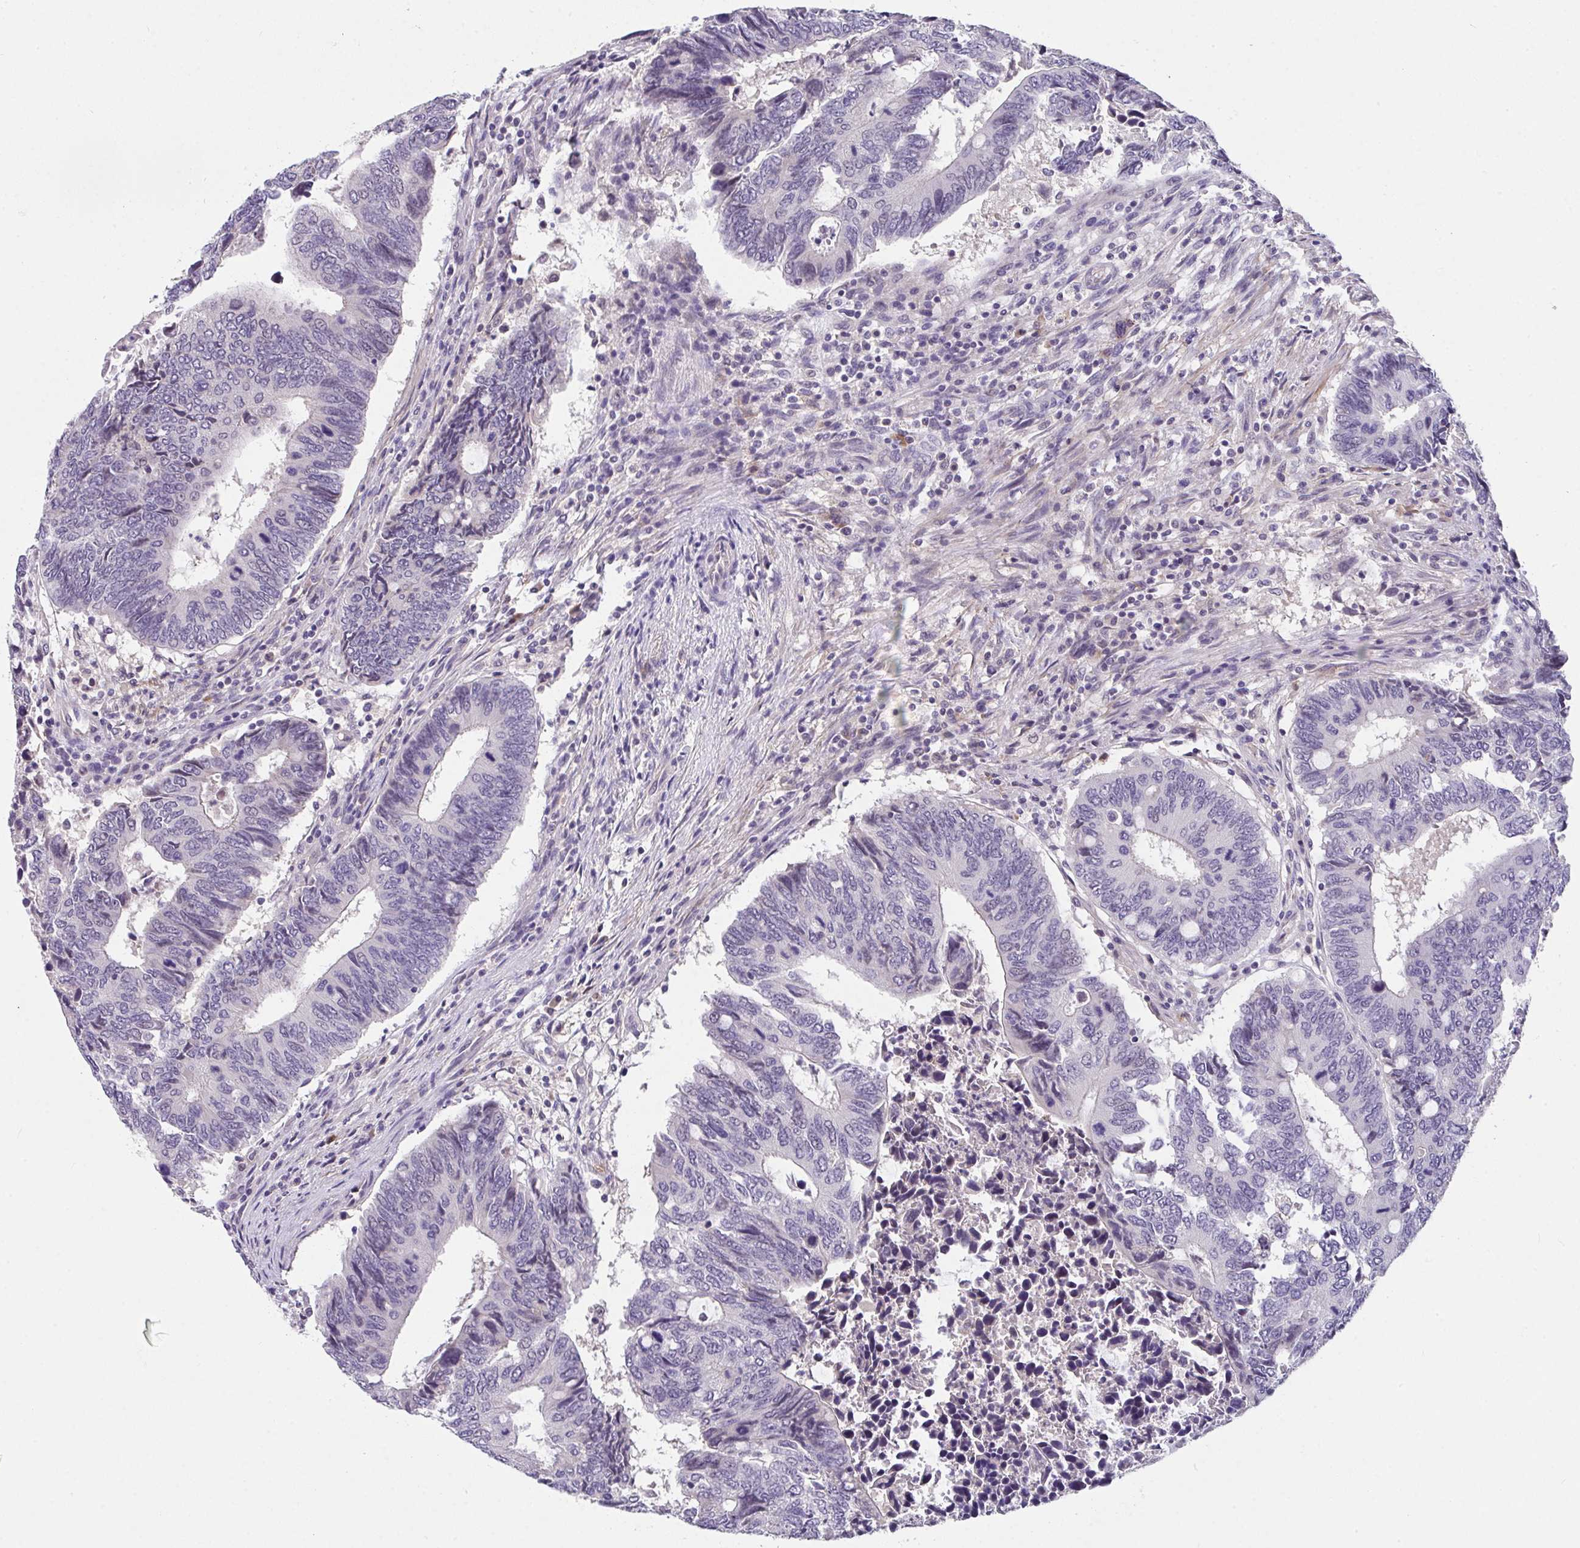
{"staining": {"intensity": "negative", "quantity": "none", "location": "none"}, "tissue": "colorectal cancer", "cell_type": "Tumor cells", "image_type": "cancer", "snomed": [{"axis": "morphology", "description": "Adenocarcinoma, NOS"}, {"axis": "topography", "description": "Colon"}], "caption": "A micrograph of human colorectal adenocarcinoma is negative for staining in tumor cells. (Stains: DAB (3,3'-diaminobenzidine) immunohistochemistry with hematoxylin counter stain, Microscopy: brightfield microscopy at high magnification).", "gene": "GLTPD2", "patient": {"sex": "male", "age": 87}}